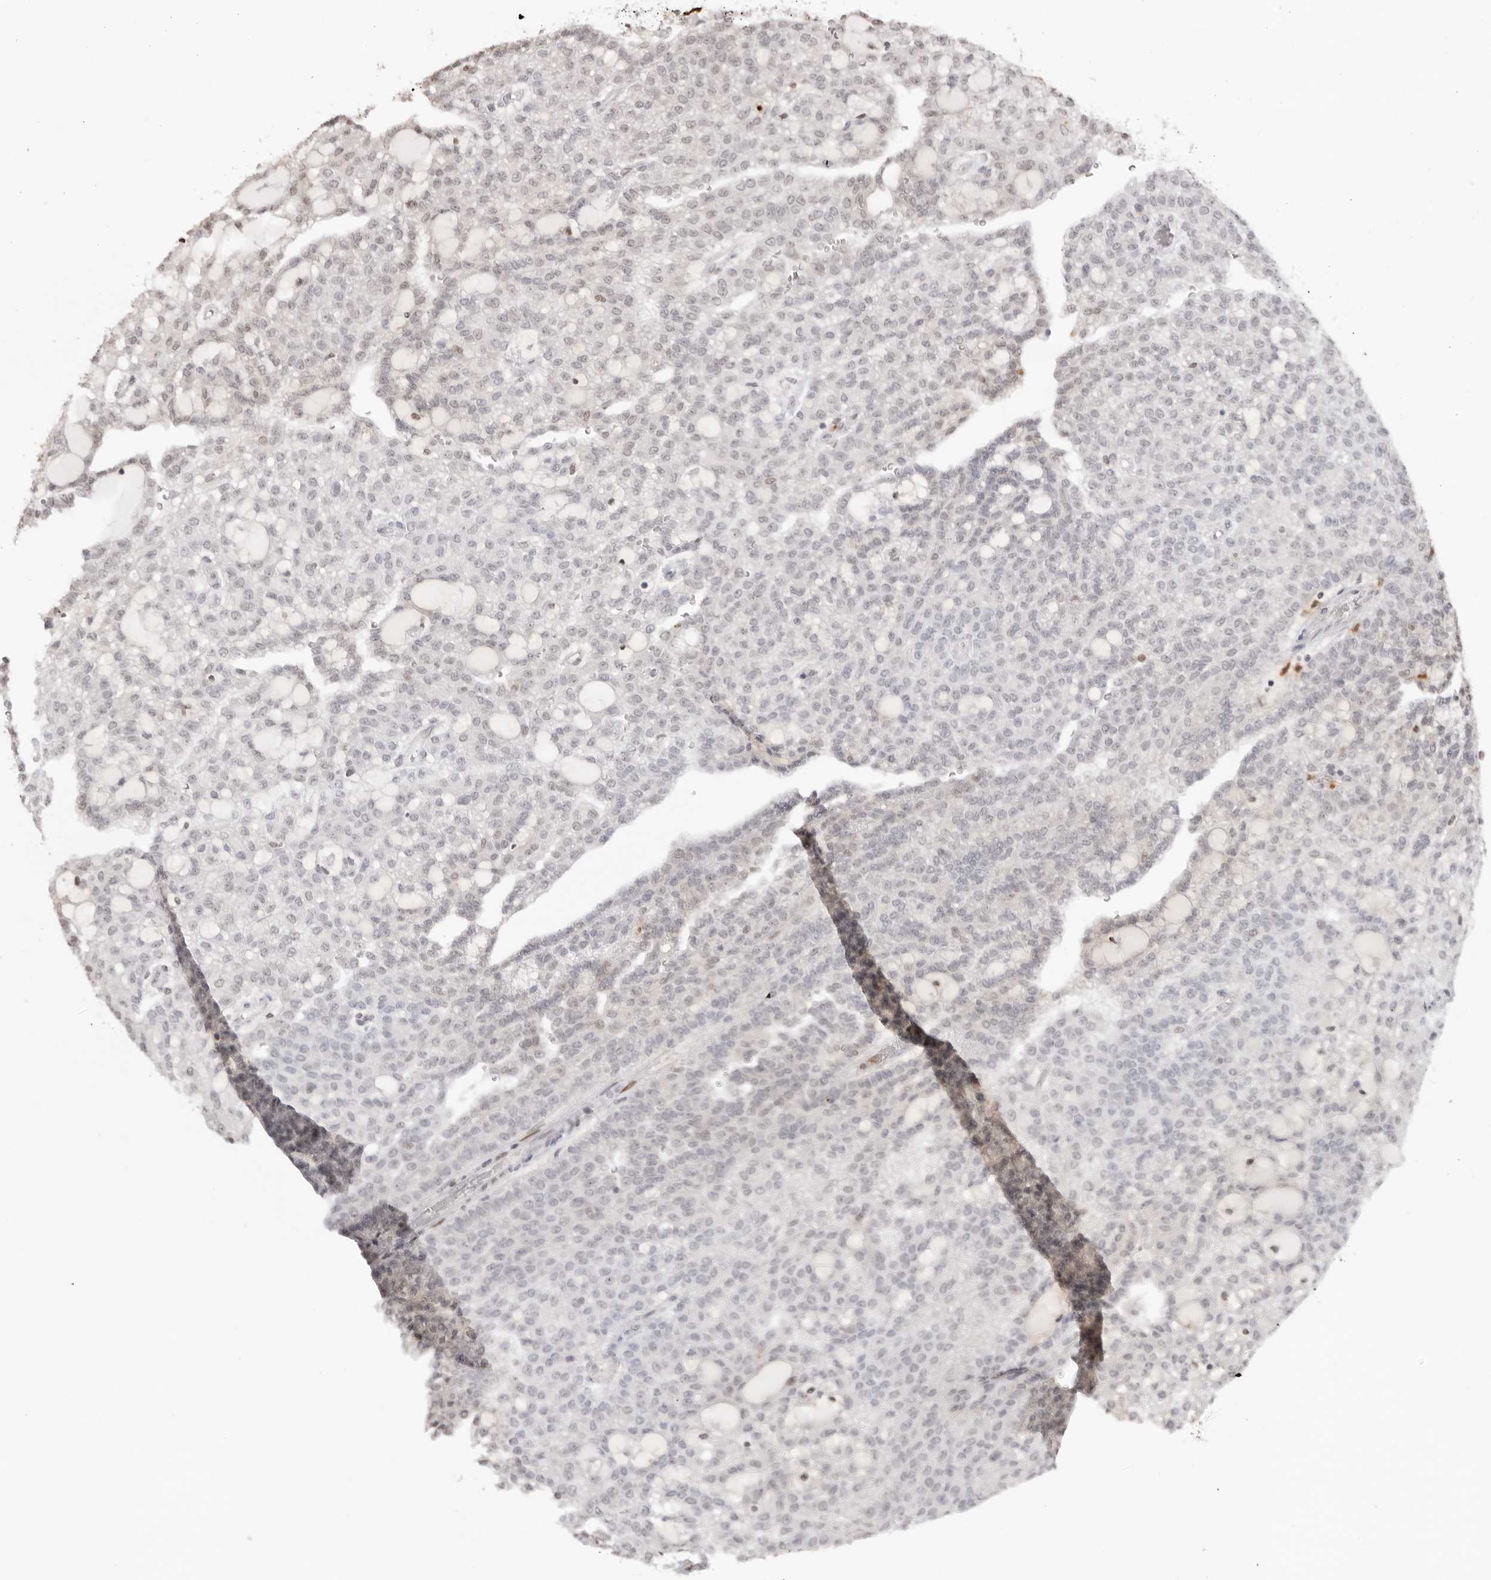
{"staining": {"intensity": "negative", "quantity": "none", "location": "none"}, "tissue": "renal cancer", "cell_type": "Tumor cells", "image_type": "cancer", "snomed": [{"axis": "morphology", "description": "Adenocarcinoma, NOS"}, {"axis": "topography", "description": "Kidney"}], "caption": "Immunohistochemical staining of renal cancer displays no significant positivity in tumor cells.", "gene": "RNF146", "patient": {"sex": "male", "age": 63}}